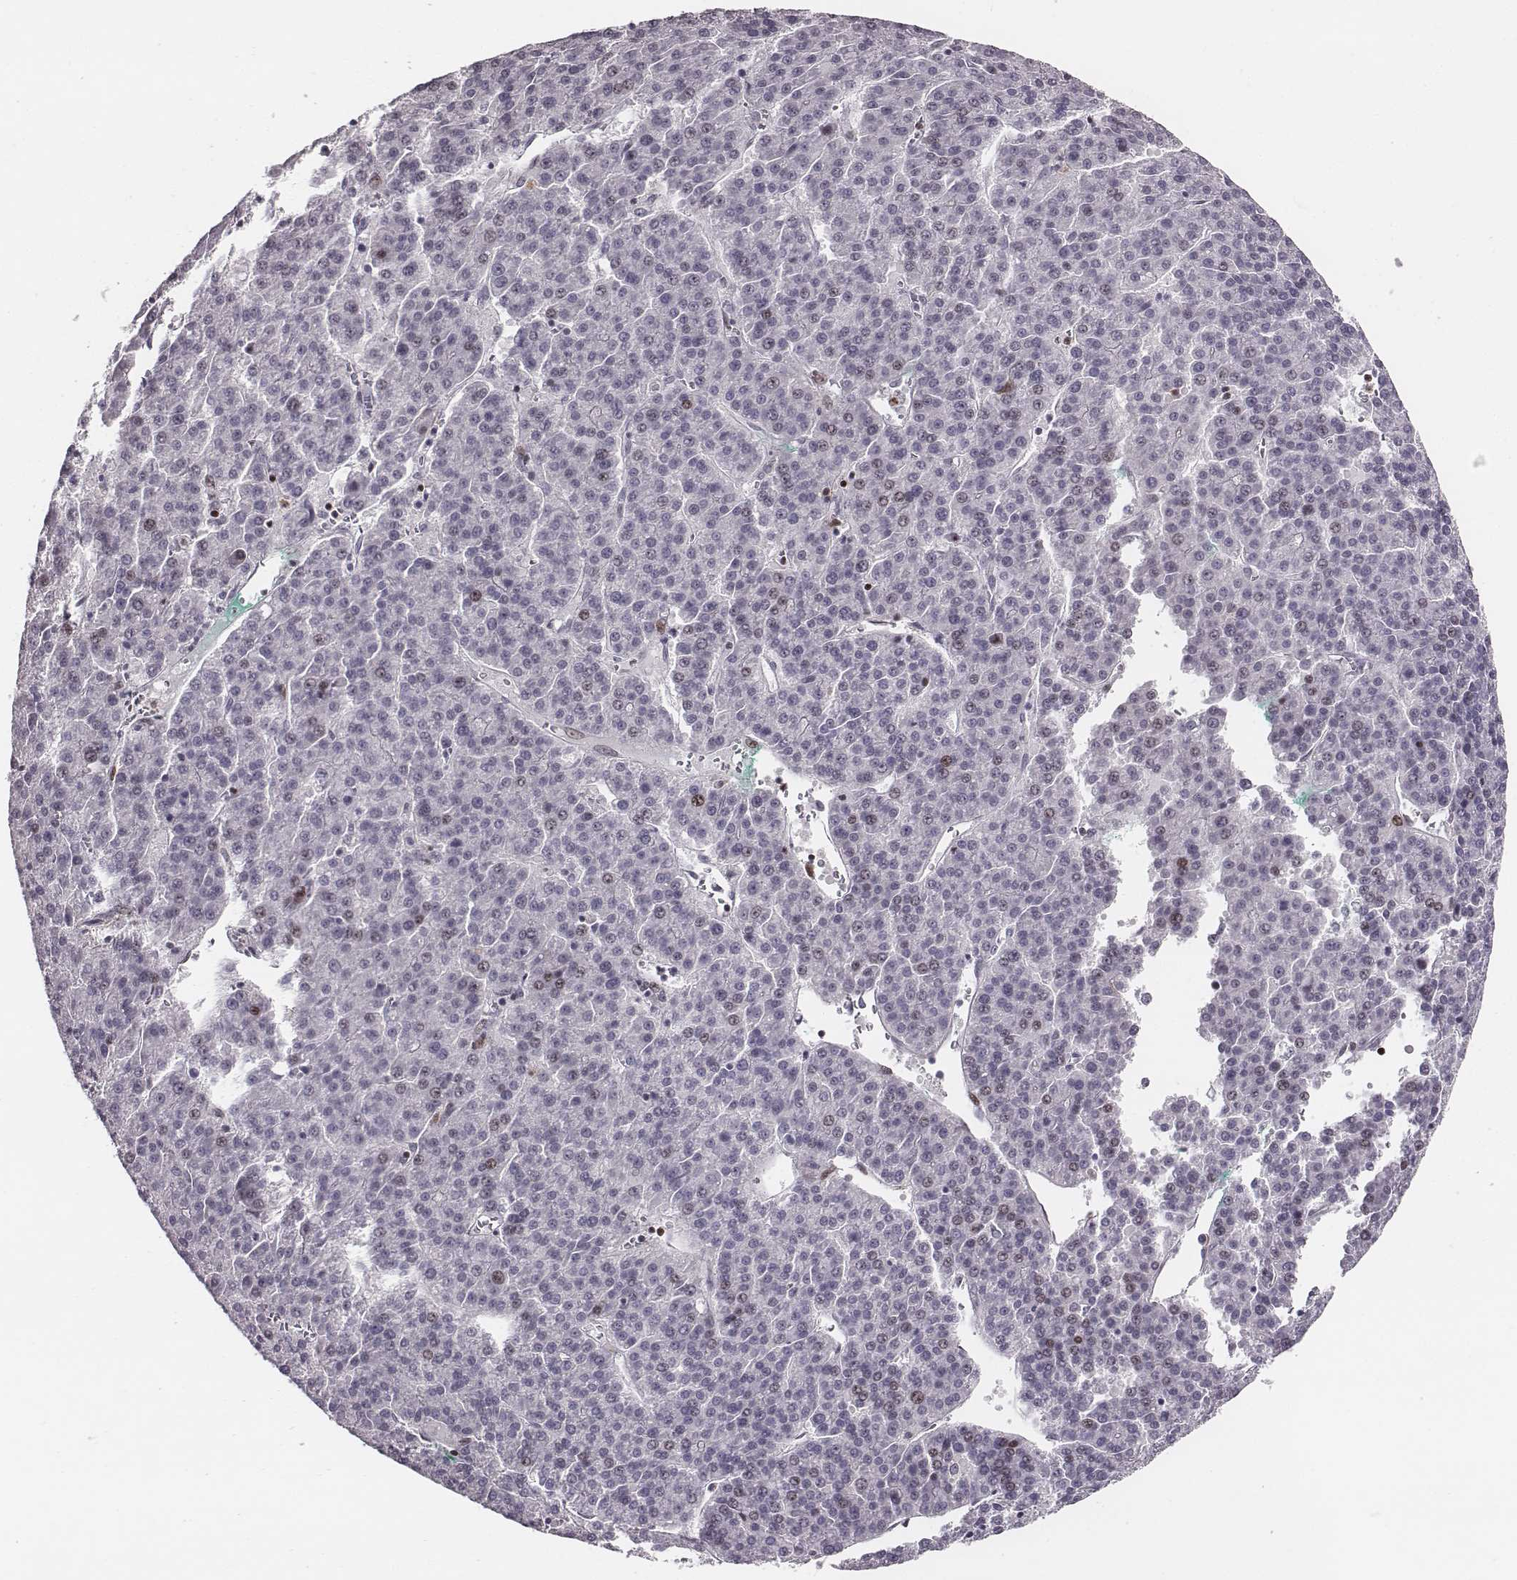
{"staining": {"intensity": "negative", "quantity": "none", "location": "none"}, "tissue": "liver cancer", "cell_type": "Tumor cells", "image_type": "cancer", "snomed": [{"axis": "morphology", "description": "Carcinoma, Hepatocellular, NOS"}, {"axis": "topography", "description": "Liver"}], "caption": "Liver hepatocellular carcinoma was stained to show a protein in brown. There is no significant expression in tumor cells.", "gene": "NDC1", "patient": {"sex": "female", "age": 58}}